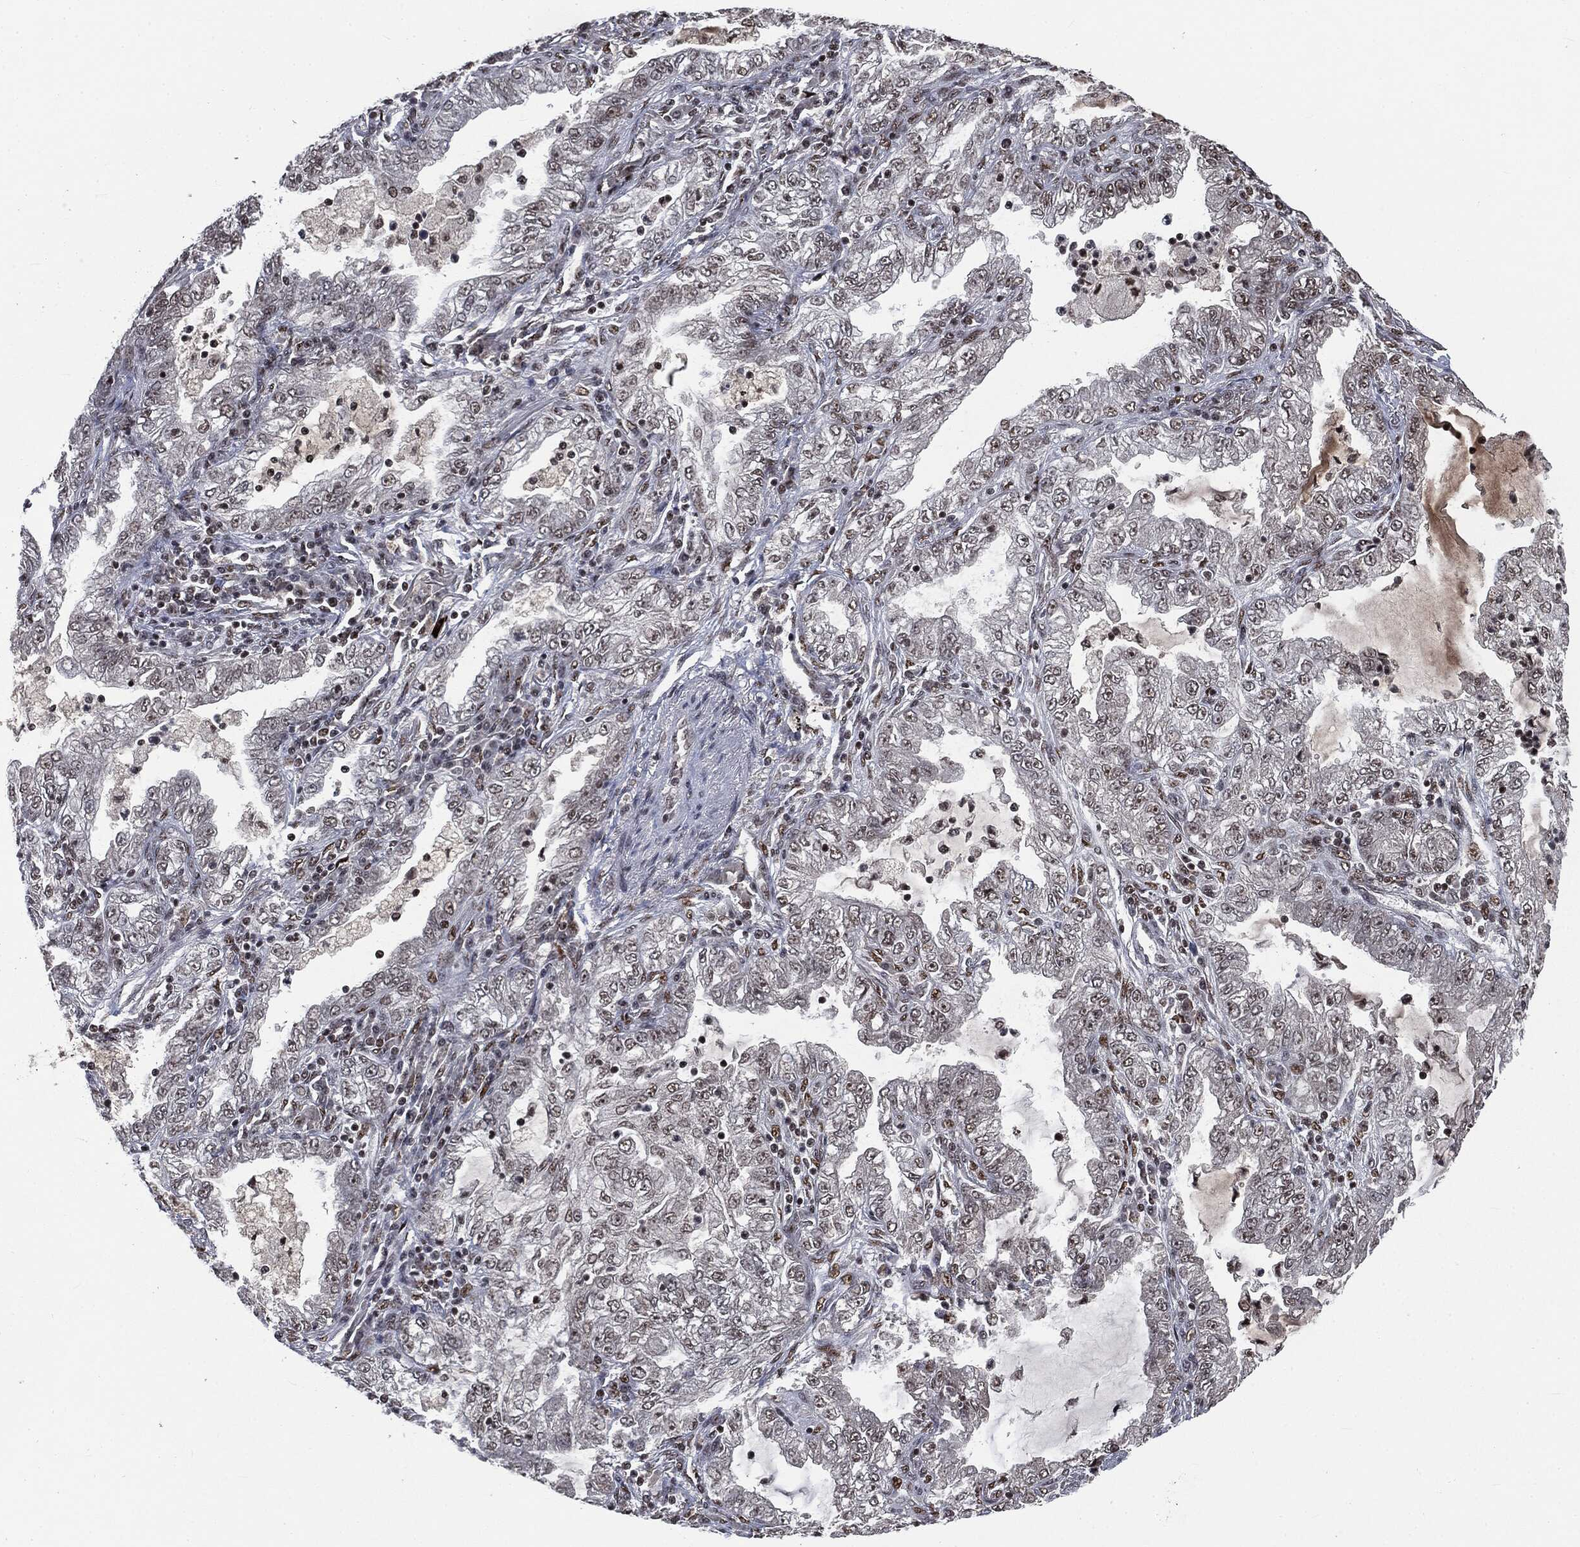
{"staining": {"intensity": "moderate", "quantity": ">75%", "location": "nuclear"}, "tissue": "lung cancer", "cell_type": "Tumor cells", "image_type": "cancer", "snomed": [{"axis": "morphology", "description": "Adenocarcinoma, NOS"}, {"axis": "topography", "description": "Lung"}], "caption": "Immunohistochemical staining of adenocarcinoma (lung) displays moderate nuclear protein staining in about >75% of tumor cells. Immunohistochemistry (ihc) stains the protein in brown and the nuclei are stained blue.", "gene": "DPH2", "patient": {"sex": "female", "age": 73}}